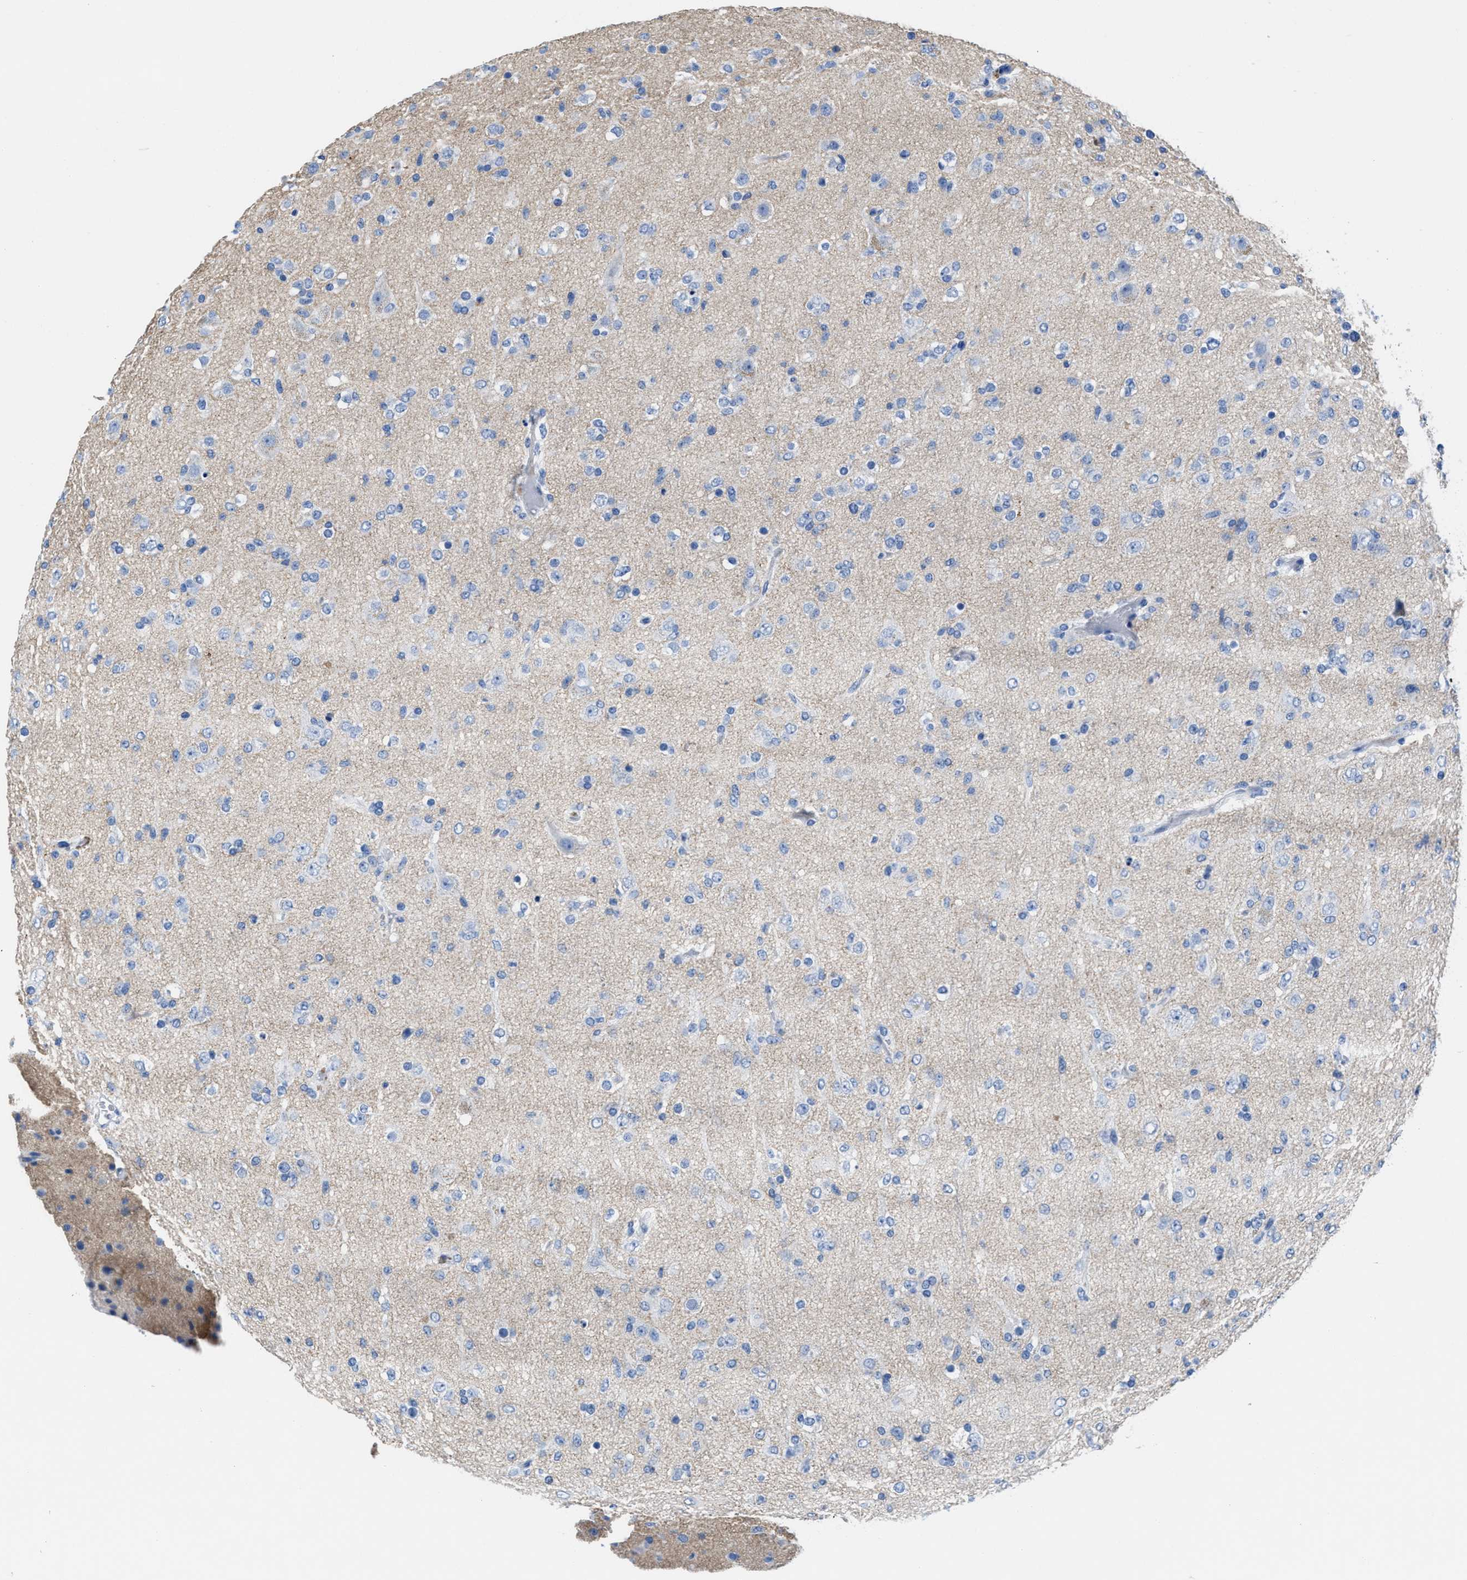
{"staining": {"intensity": "negative", "quantity": "none", "location": "none"}, "tissue": "glioma", "cell_type": "Tumor cells", "image_type": "cancer", "snomed": [{"axis": "morphology", "description": "Glioma, malignant, Low grade"}, {"axis": "topography", "description": "Brain"}], "caption": "The micrograph reveals no significant positivity in tumor cells of malignant glioma (low-grade).", "gene": "SLFN13", "patient": {"sex": "male", "age": 65}}